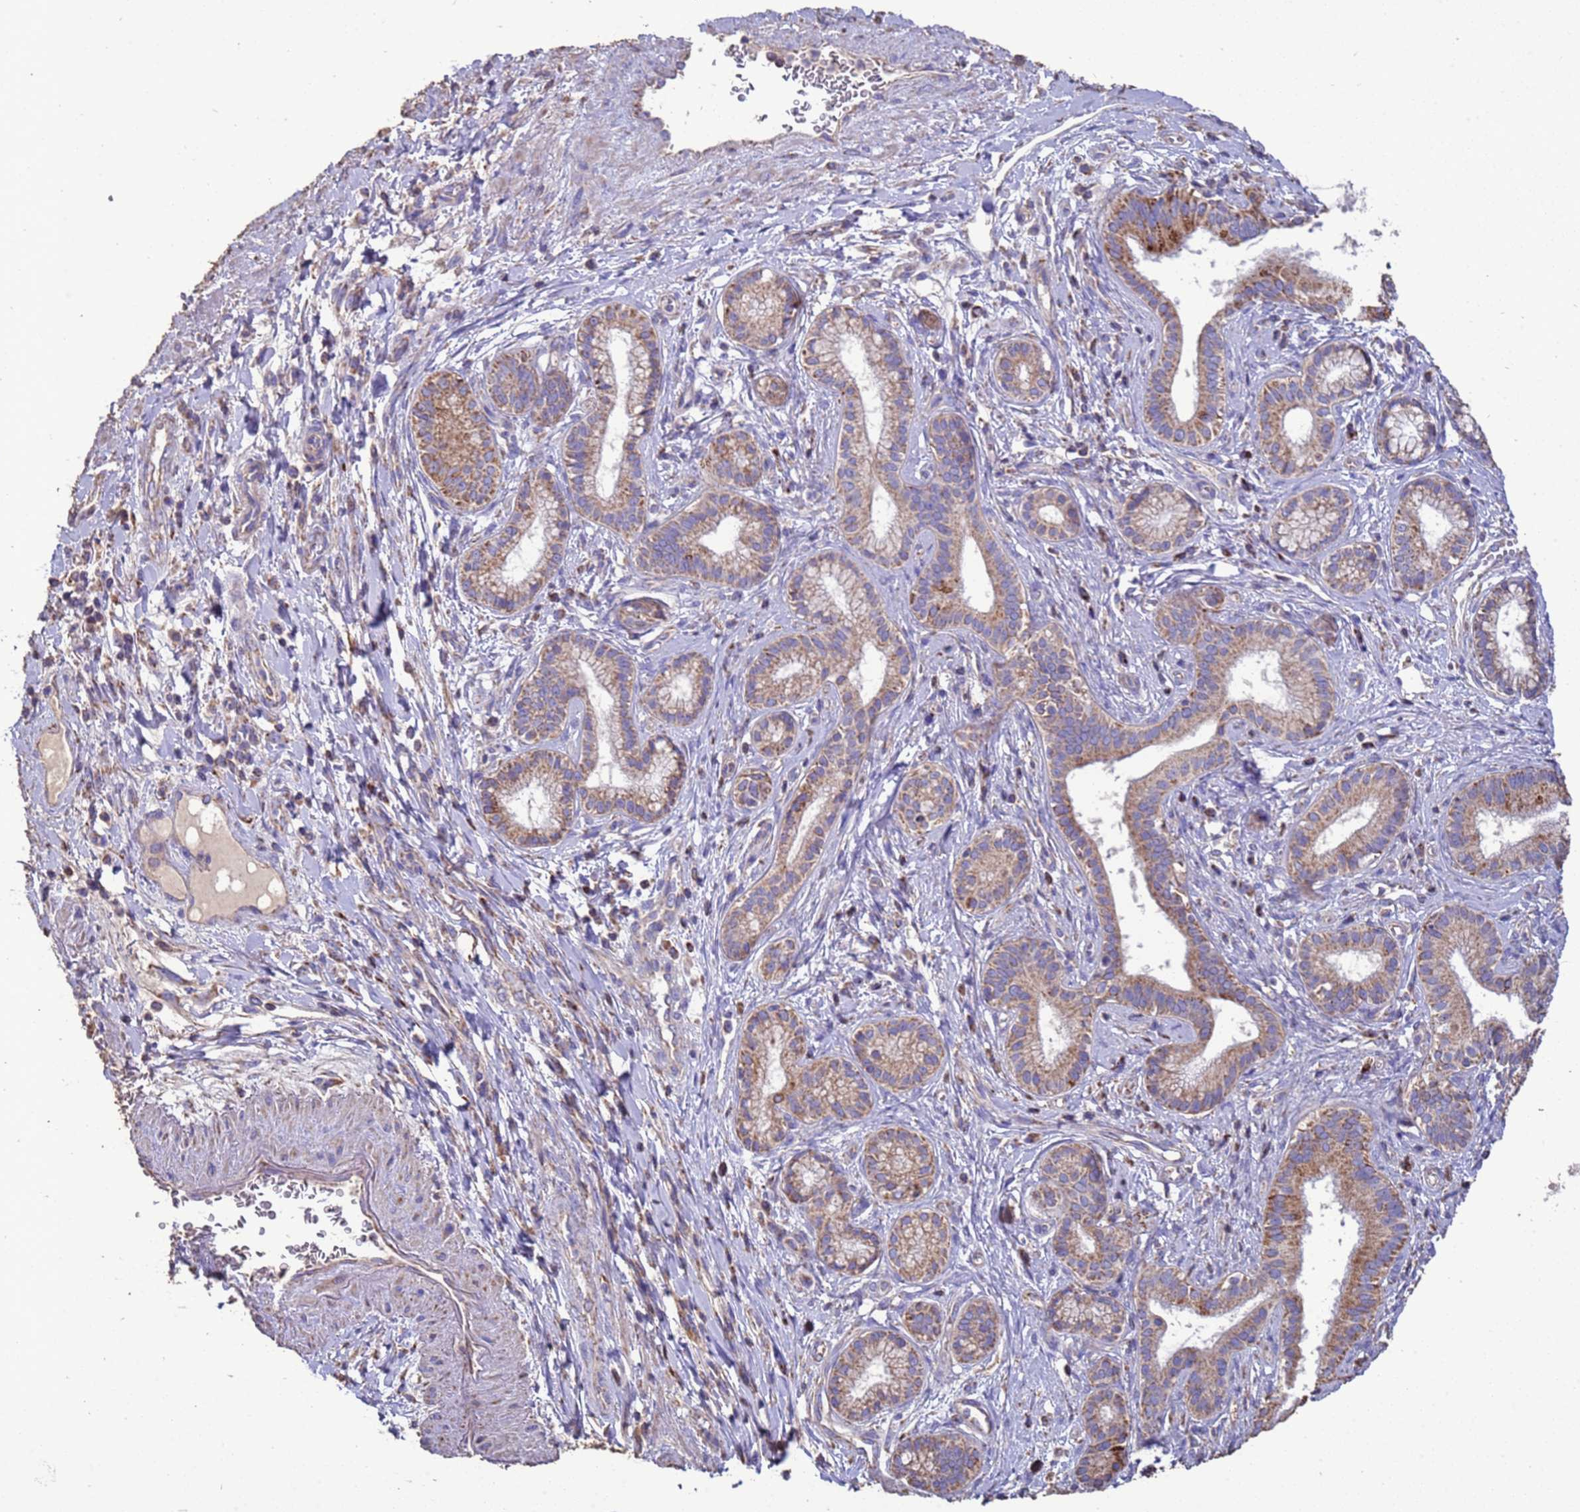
{"staining": {"intensity": "moderate", "quantity": ">75%", "location": "cytoplasmic/membranous"}, "tissue": "pancreatic cancer", "cell_type": "Tumor cells", "image_type": "cancer", "snomed": [{"axis": "morphology", "description": "Adenocarcinoma, NOS"}, {"axis": "topography", "description": "Pancreas"}], "caption": "Protein expression analysis of human pancreatic cancer (adenocarcinoma) reveals moderate cytoplasmic/membranous expression in about >75% of tumor cells.", "gene": "ZNFX1", "patient": {"sex": "male", "age": 72}}